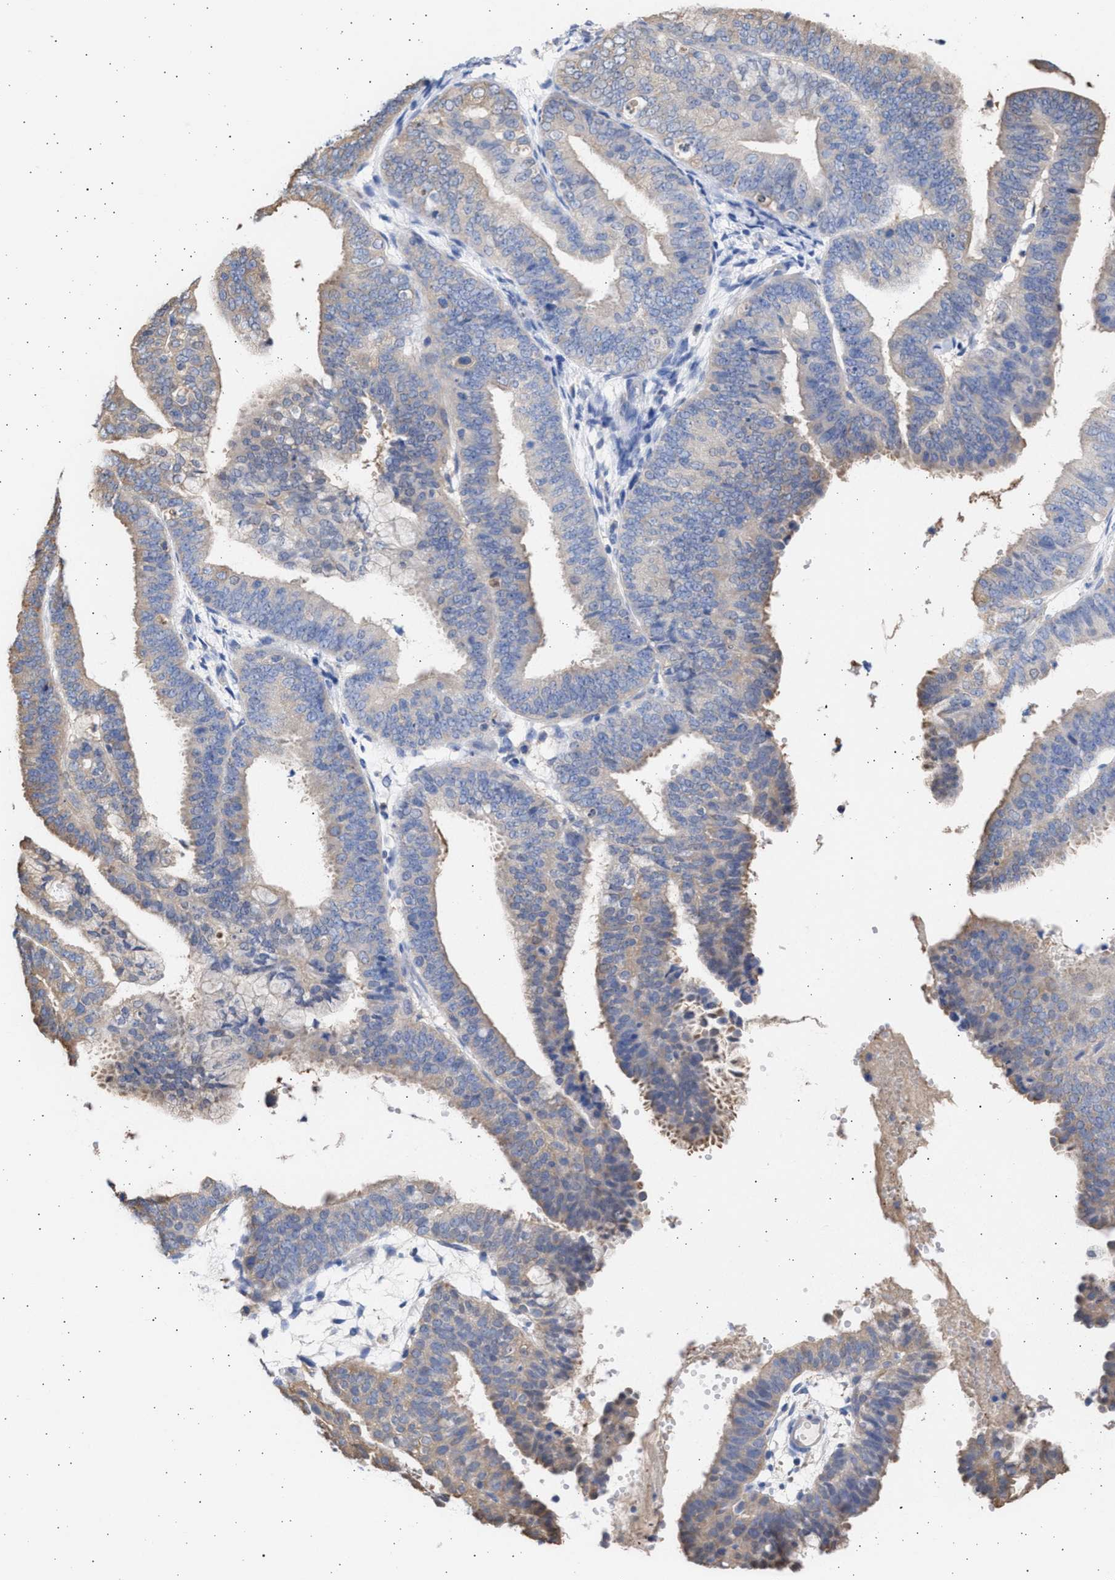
{"staining": {"intensity": "weak", "quantity": "<25%", "location": "cytoplasmic/membranous"}, "tissue": "endometrial cancer", "cell_type": "Tumor cells", "image_type": "cancer", "snomed": [{"axis": "morphology", "description": "Adenocarcinoma, NOS"}, {"axis": "topography", "description": "Endometrium"}], "caption": "Tumor cells show no significant expression in adenocarcinoma (endometrial).", "gene": "ALDOC", "patient": {"sex": "female", "age": 63}}